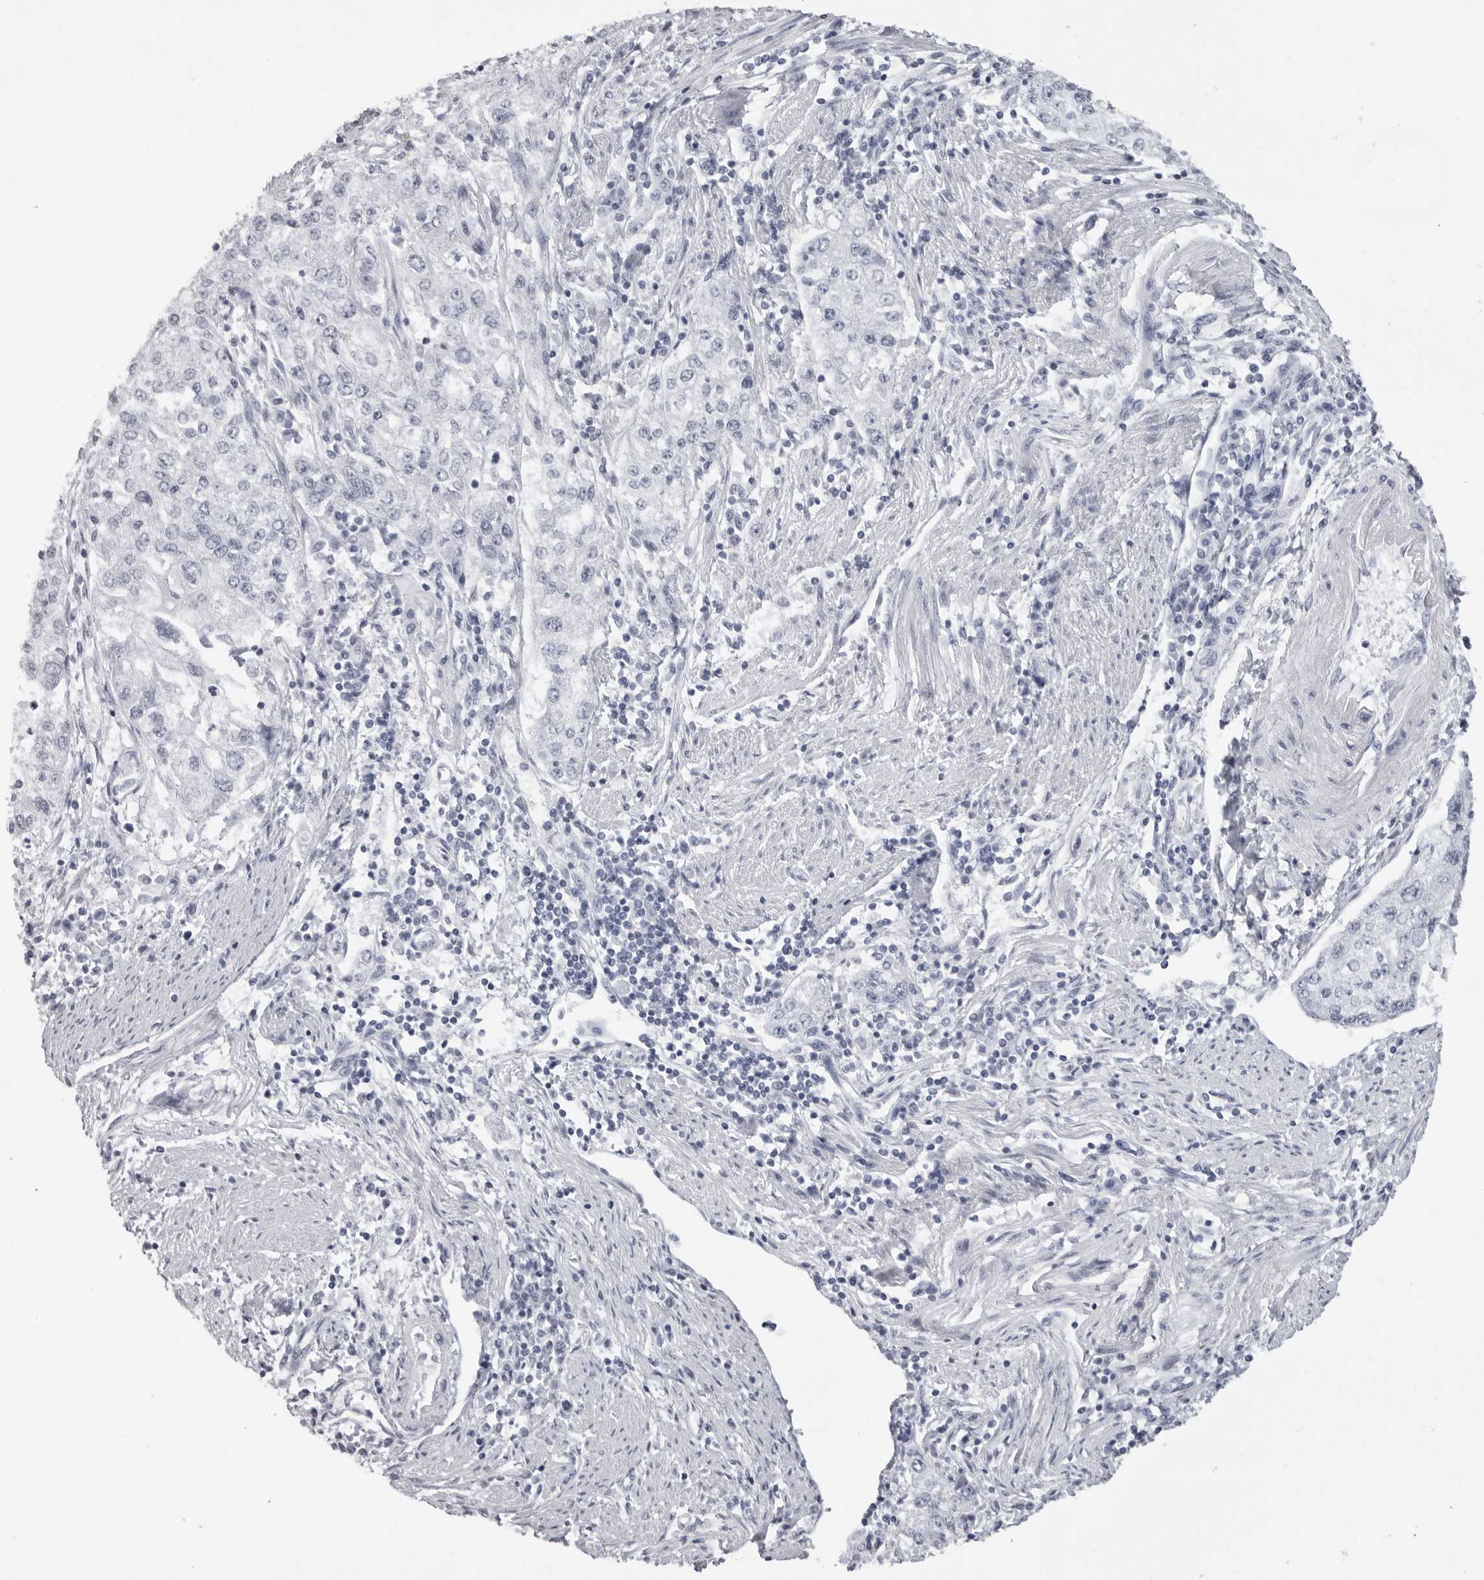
{"staining": {"intensity": "negative", "quantity": "none", "location": "none"}, "tissue": "endometrial cancer", "cell_type": "Tumor cells", "image_type": "cancer", "snomed": [{"axis": "morphology", "description": "Adenocarcinoma, NOS"}, {"axis": "topography", "description": "Endometrium"}], "caption": "There is no significant positivity in tumor cells of adenocarcinoma (endometrial).", "gene": "CST1", "patient": {"sex": "female", "age": 49}}